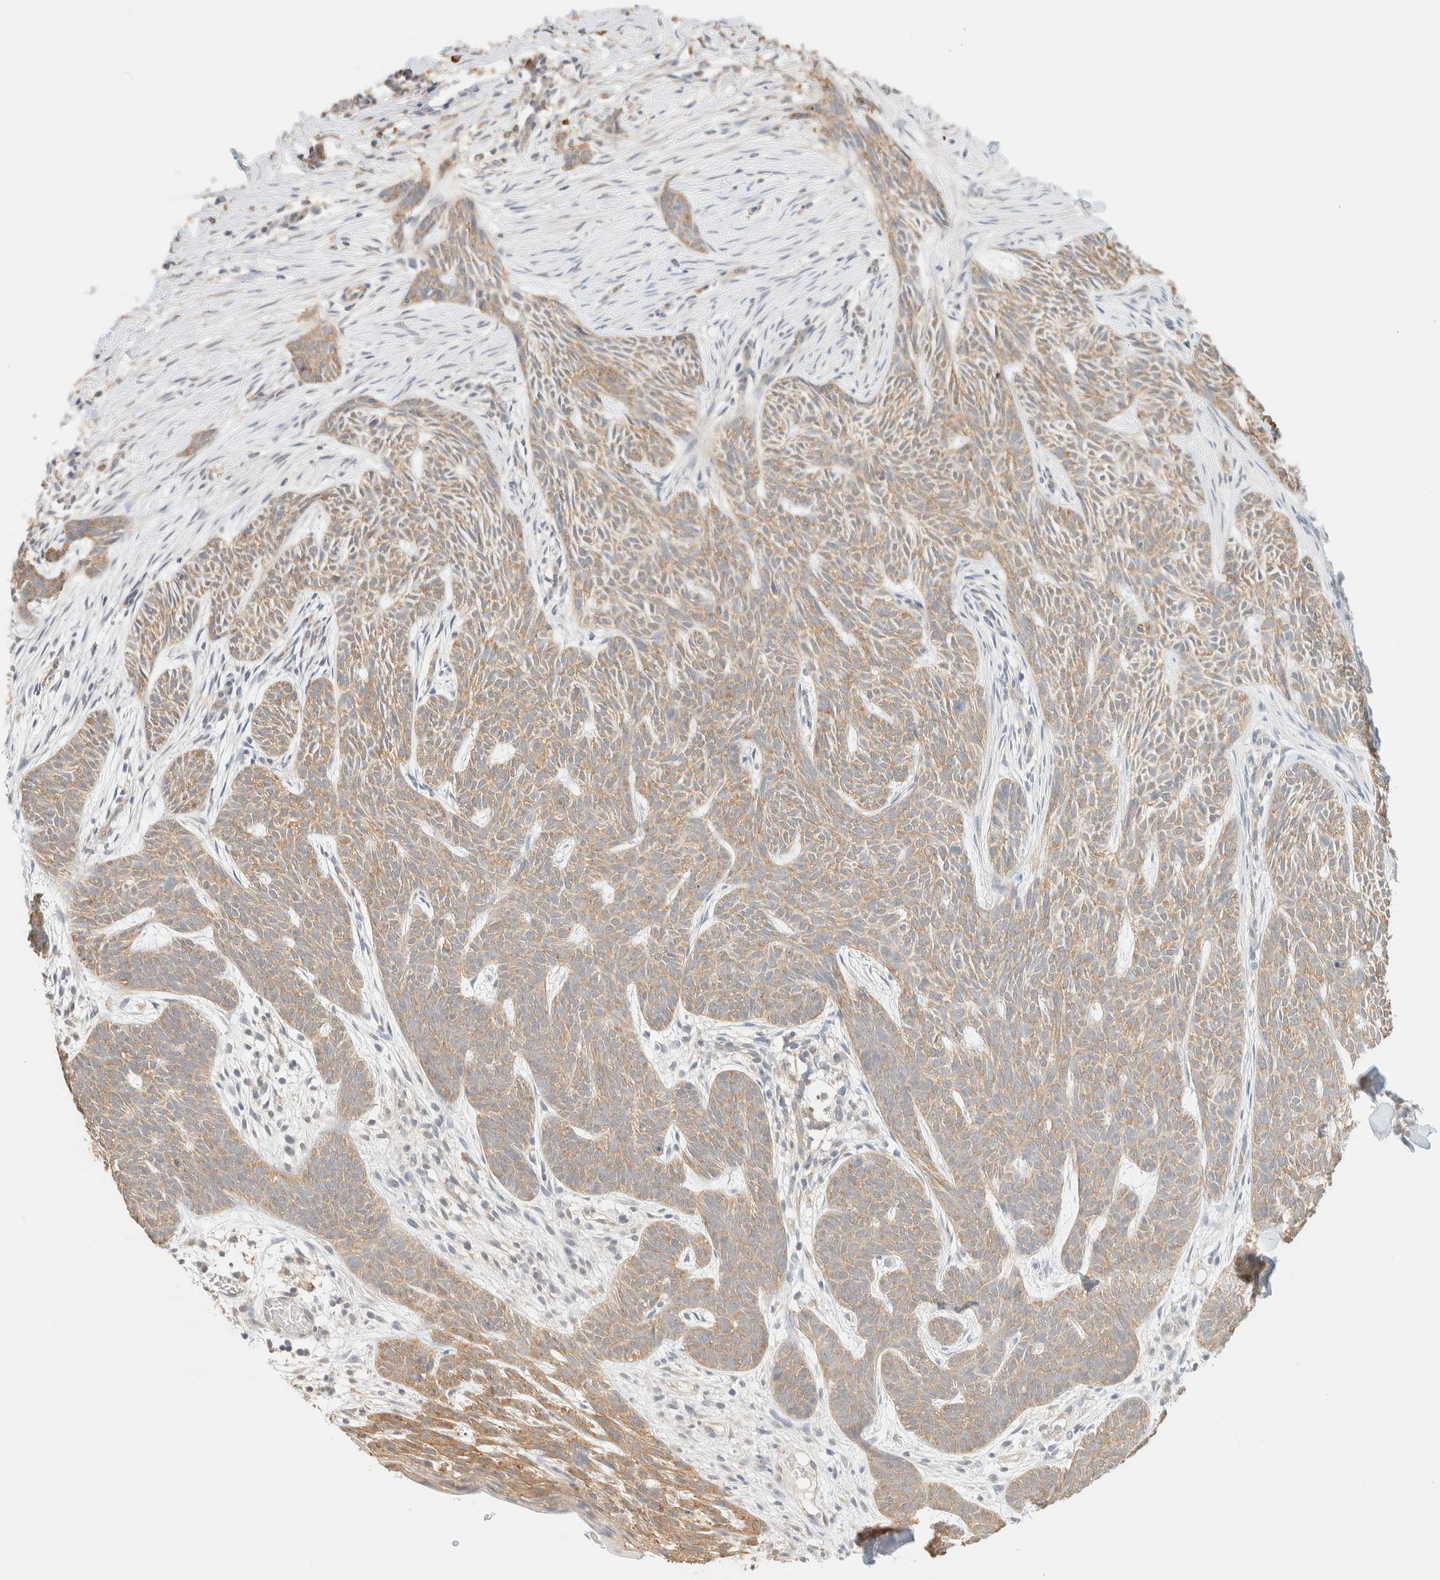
{"staining": {"intensity": "moderate", "quantity": ">75%", "location": "cytoplasmic/membranous"}, "tissue": "skin cancer", "cell_type": "Tumor cells", "image_type": "cancer", "snomed": [{"axis": "morphology", "description": "Basal cell carcinoma"}, {"axis": "topography", "description": "Skin"}], "caption": "Brown immunohistochemical staining in human basal cell carcinoma (skin) reveals moderate cytoplasmic/membranous positivity in about >75% of tumor cells.", "gene": "TBC1D8B", "patient": {"sex": "female", "age": 59}}